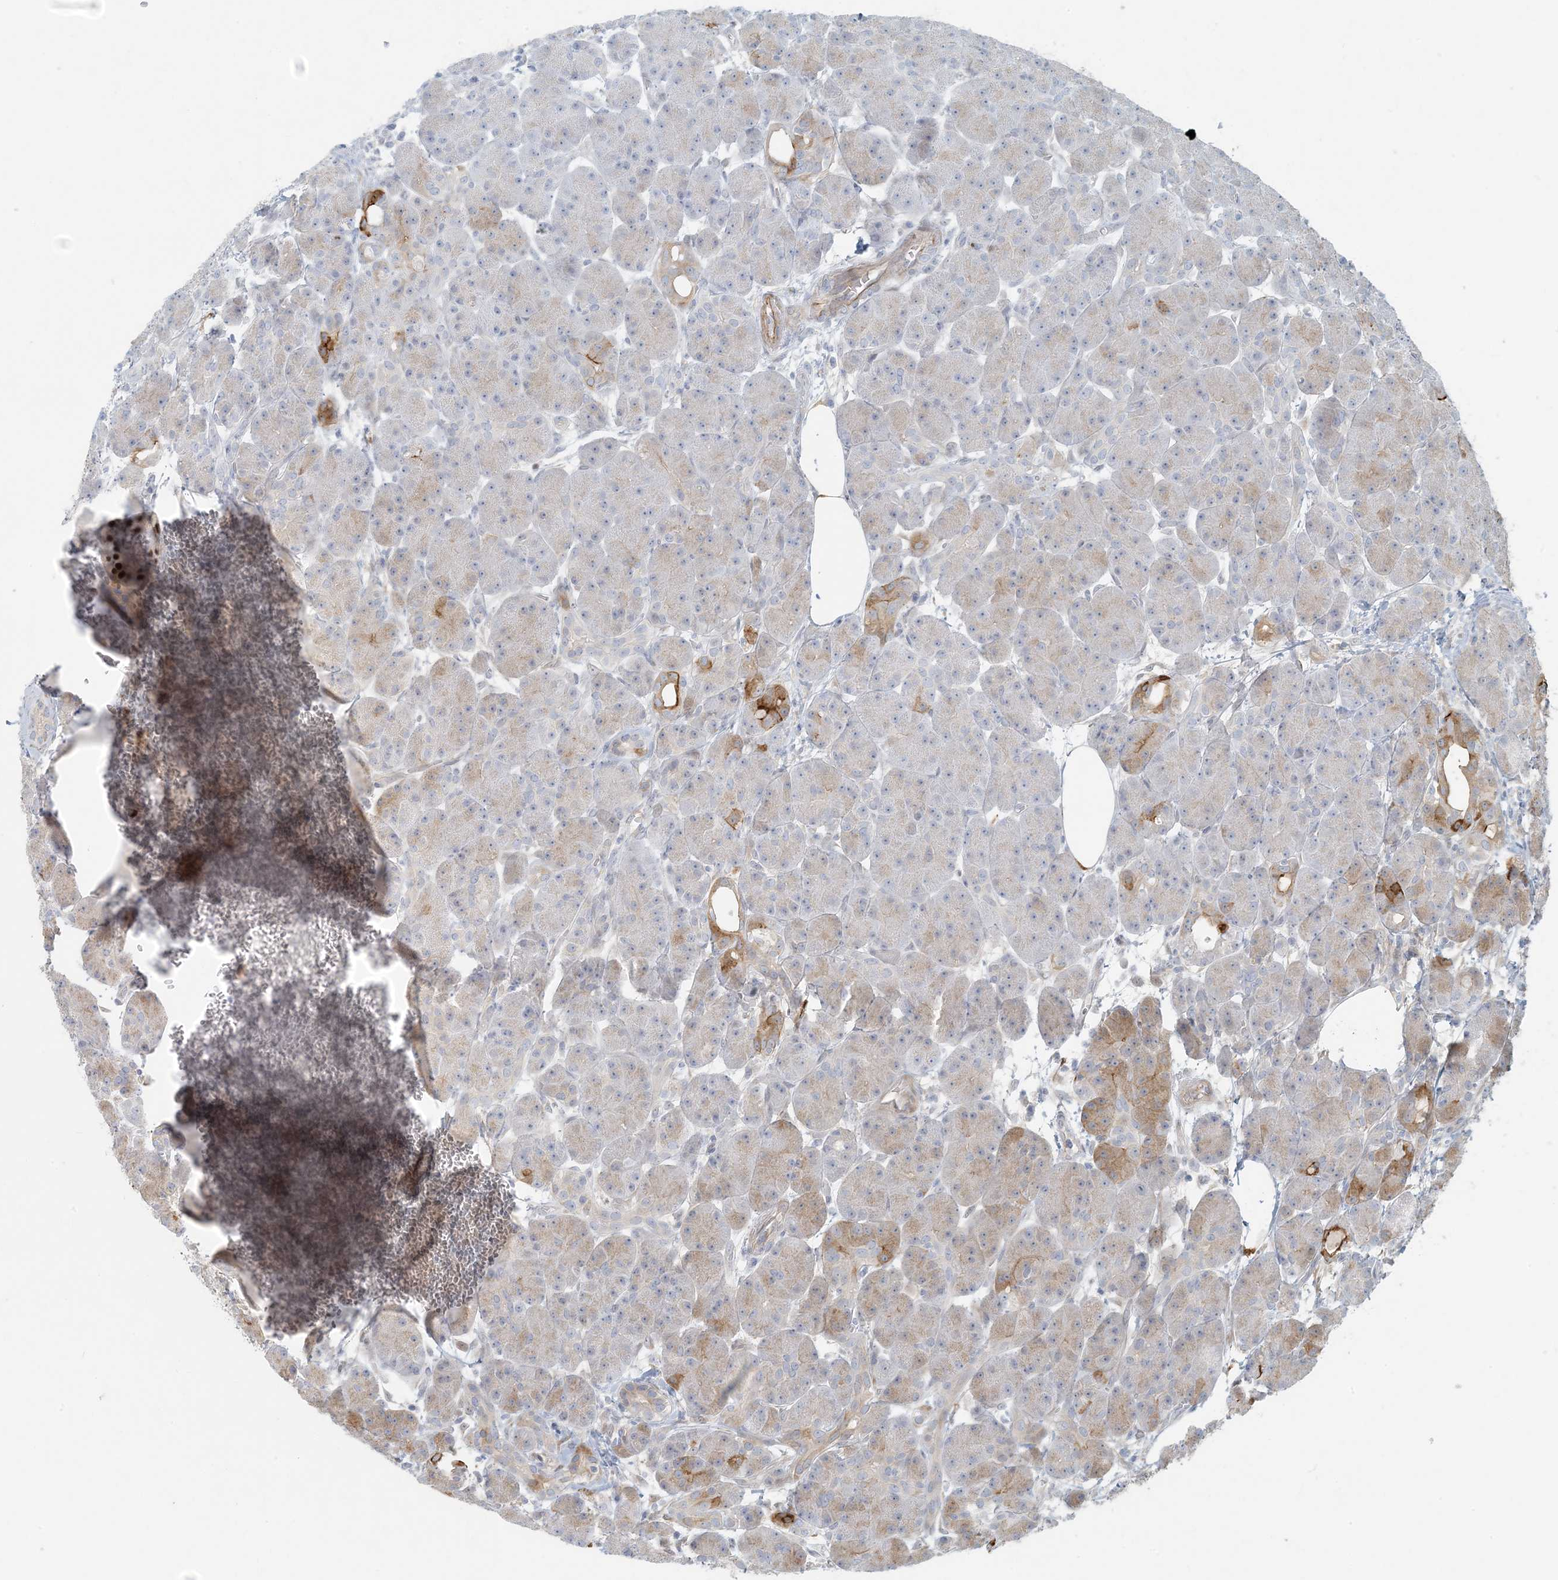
{"staining": {"intensity": "moderate", "quantity": "<25%", "location": "cytoplasmic/membranous"}, "tissue": "pancreas", "cell_type": "Exocrine glandular cells", "image_type": "normal", "snomed": [{"axis": "morphology", "description": "Normal tissue, NOS"}, {"axis": "topography", "description": "Pancreas"}], "caption": "Protein analysis of normal pancreas demonstrates moderate cytoplasmic/membranous staining in approximately <25% of exocrine glandular cells. The protein is stained brown, and the nuclei are stained in blue (DAB (3,3'-diaminobenzidine) IHC with brightfield microscopy, high magnification).", "gene": "BCORL1", "patient": {"sex": "male", "age": 63}}